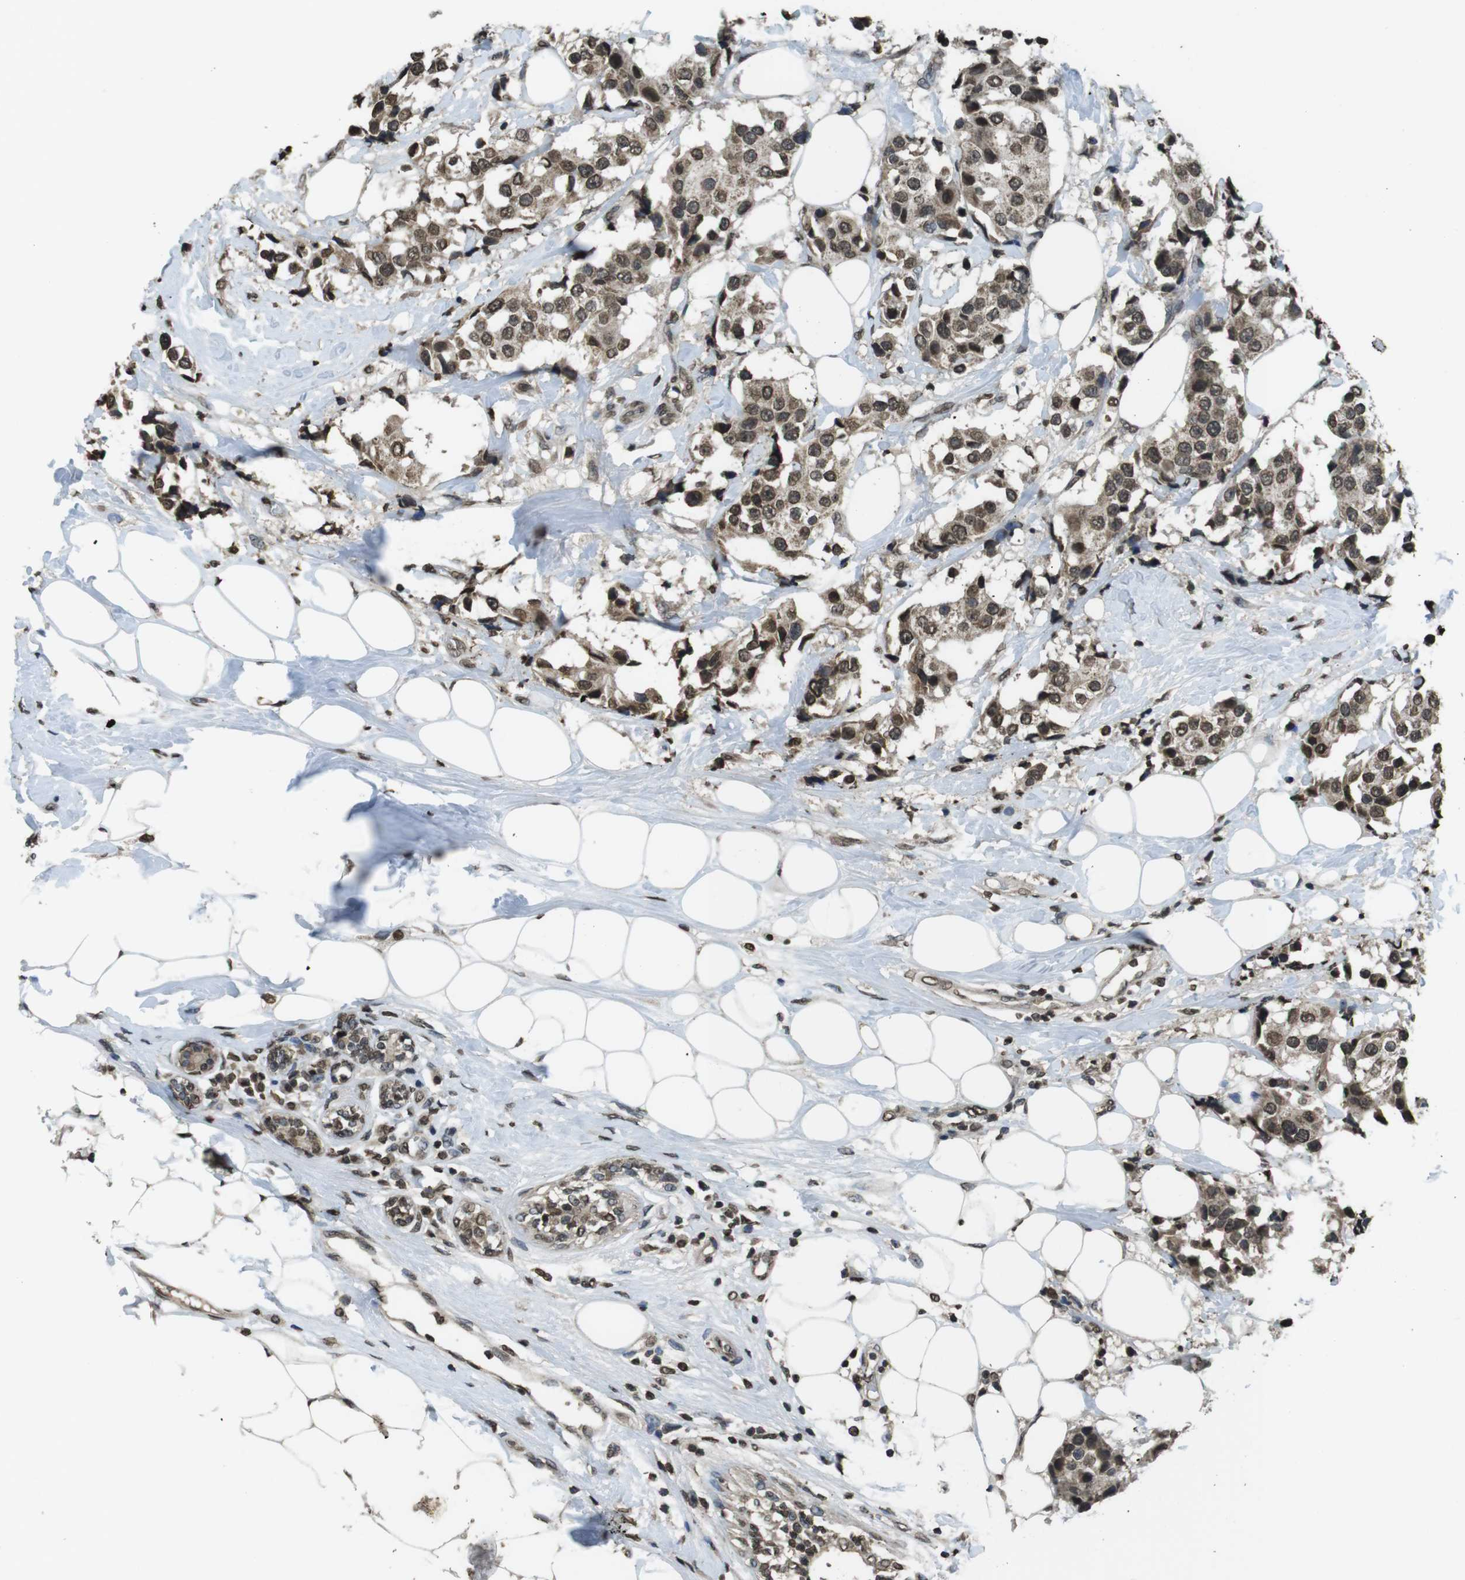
{"staining": {"intensity": "moderate", "quantity": ">75%", "location": "nuclear"}, "tissue": "breast cancer", "cell_type": "Tumor cells", "image_type": "cancer", "snomed": [{"axis": "morphology", "description": "Normal tissue, NOS"}, {"axis": "morphology", "description": "Duct carcinoma"}, {"axis": "topography", "description": "Breast"}], "caption": "Breast cancer (infiltrating ductal carcinoma) was stained to show a protein in brown. There is medium levels of moderate nuclear positivity in about >75% of tumor cells.", "gene": "MAF", "patient": {"sex": "female", "age": 39}}